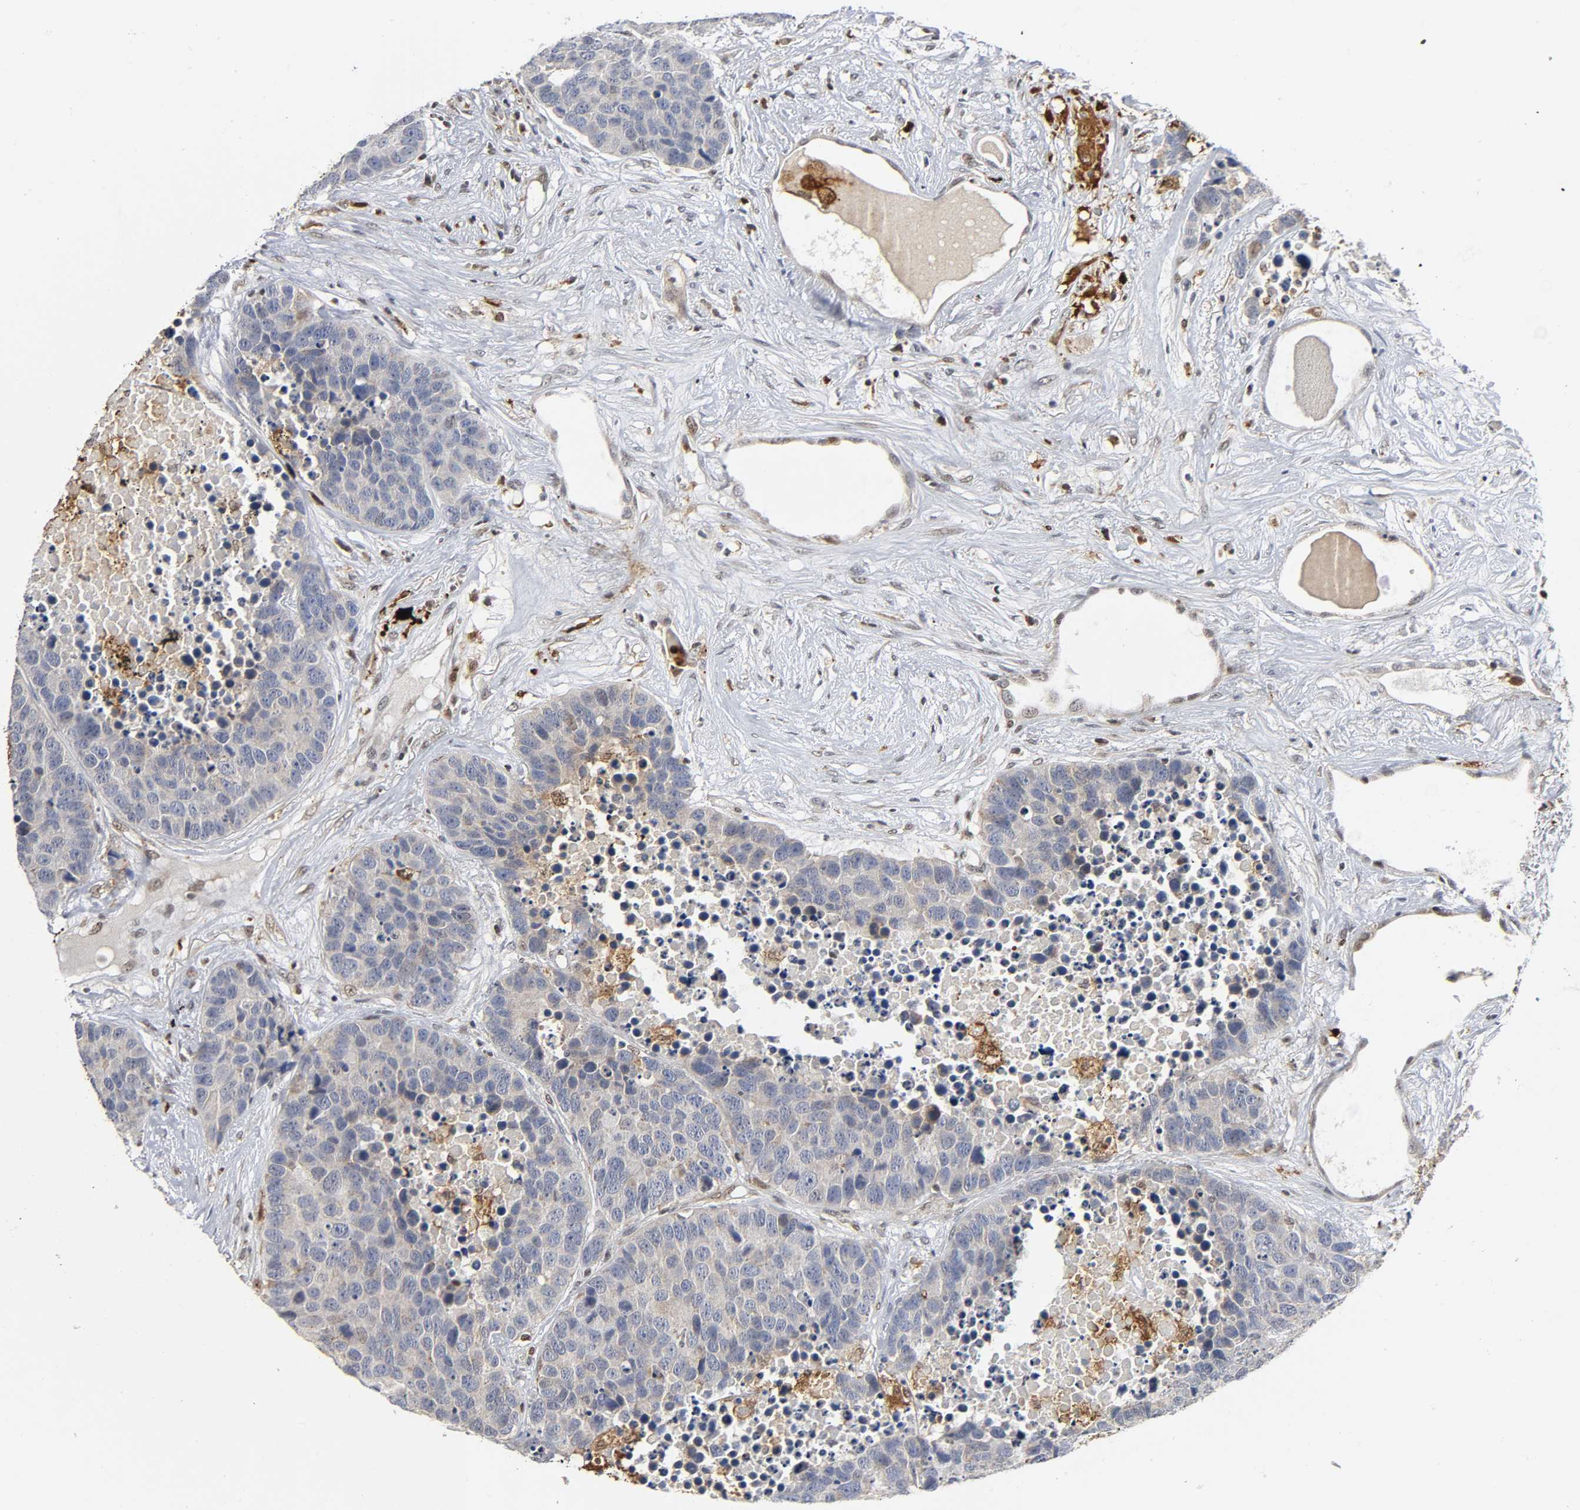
{"staining": {"intensity": "weak", "quantity": "25%-75%", "location": "cytoplasmic/membranous"}, "tissue": "carcinoid", "cell_type": "Tumor cells", "image_type": "cancer", "snomed": [{"axis": "morphology", "description": "Carcinoid, malignant, NOS"}, {"axis": "topography", "description": "Lung"}], "caption": "Immunohistochemistry (DAB) staining of human carcinoid (malignant) shows weak cytoplasmic/membranous protein staining in about 25%-75% of tumor cells. (DAB (3,3'-diaminobenzidine) IHC, brown staining for protein, blue staining for nuclei).", "gene": "KAT2B", "patient": {"sex": "male", "age": 60}}